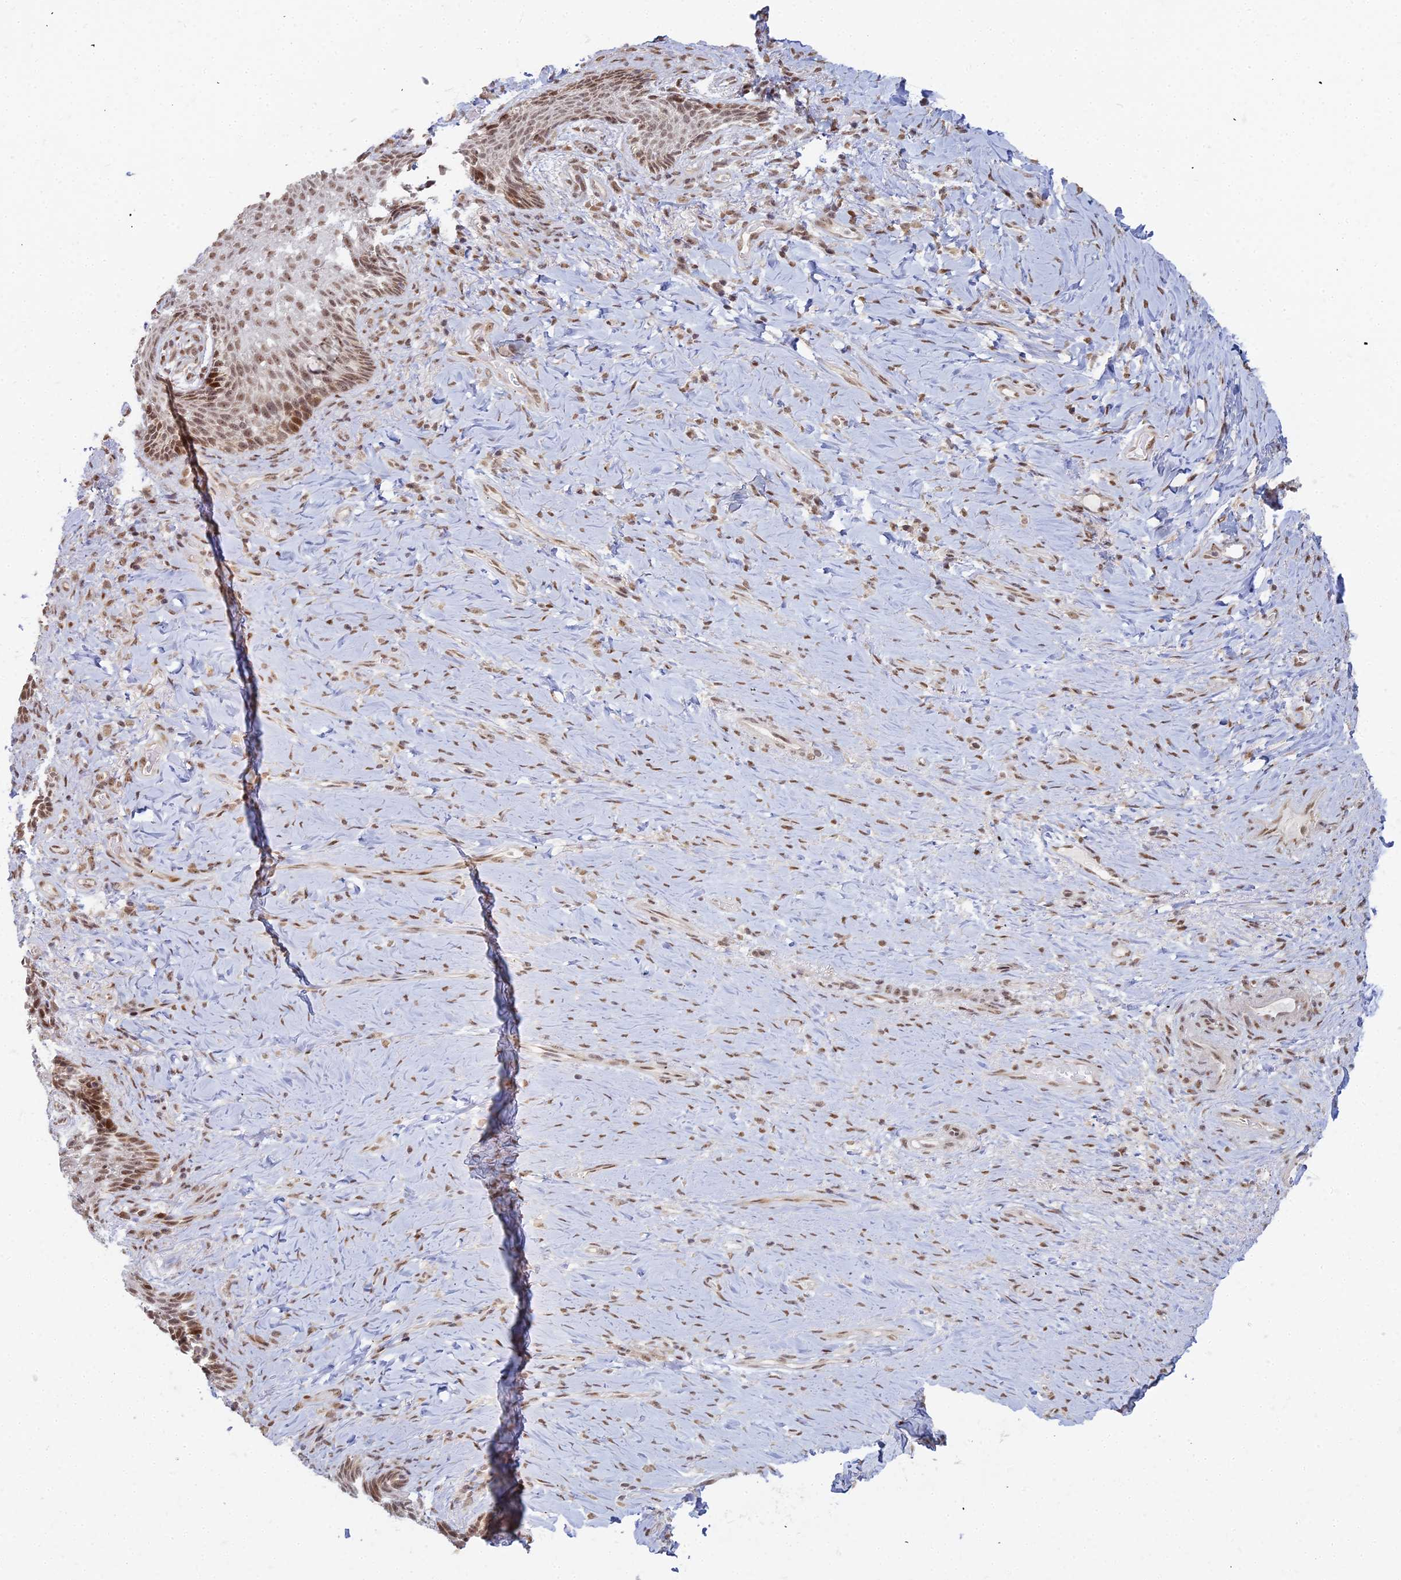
{"staining": {"intensity": "moderate", "quantity": ">75%", "location": "nuclear"}, "tissue": "vagina", "cell_type": "Squamous epithelial cells", "image_type": "normal", "snomed": [{"axis": "morphology", "description": "Normal tissue, NOS"}, {"axis": "topography", "description": "Vagina"}], "caption": "This micrograph shows immunohistochemistry (IHC) staining of benign human vagina, with medium moderate nuclear positivity in approximately >75% of squamous epithelial cells.", "gene": "ABCA2", "patient": {"sex": "female", "age": 60}}